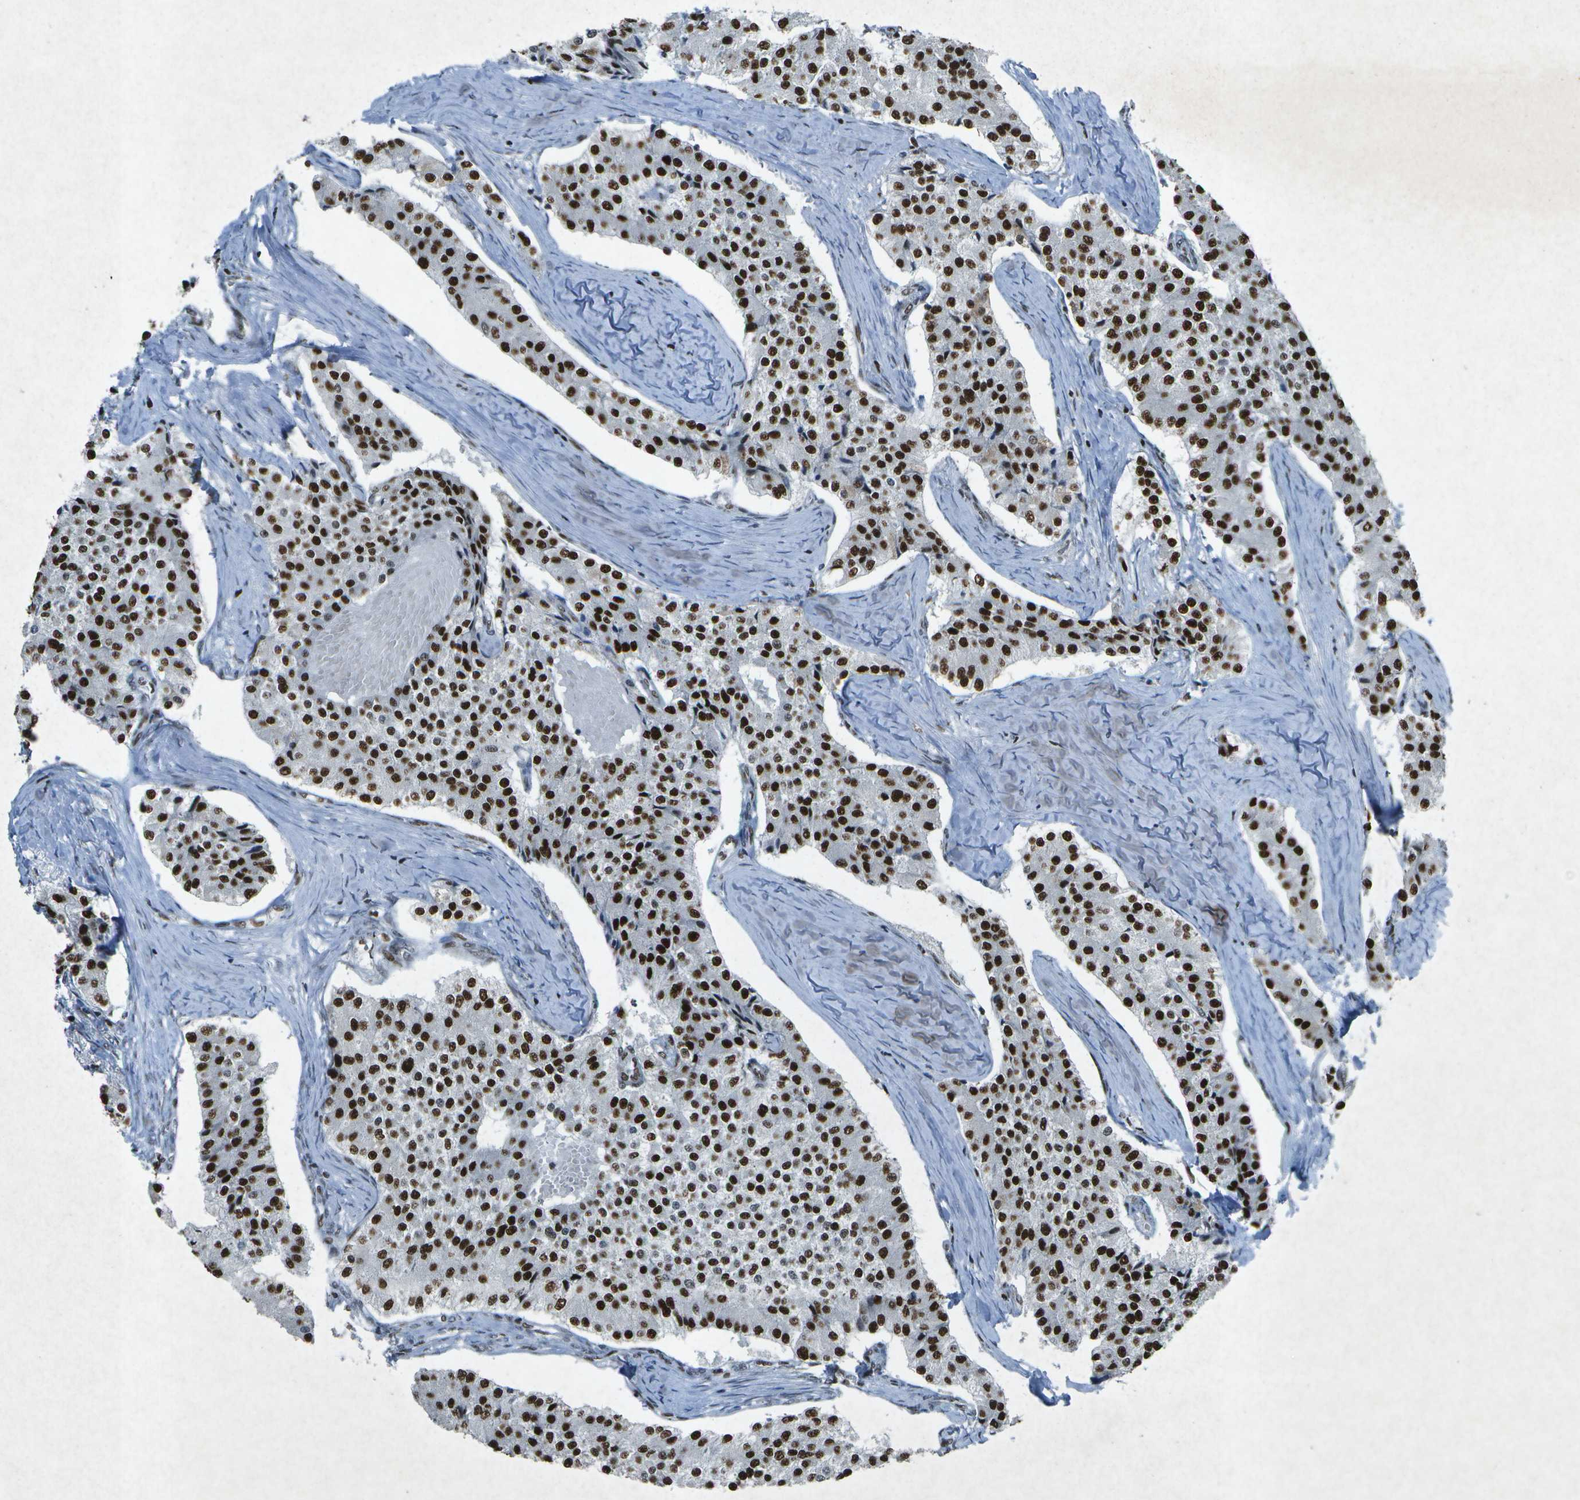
{"staining": {"intensity": "strong", "quantity": ">75%", "location": "nuclear"}, "tissue": "carcinoid", "cell_type": "Tumor cells", "image_type": "cancer", "snomed": [{"axis": "morphology", "description": "Carcinoid, malignant, NOS"}, {"axis": "topography", "description": "Colon"}], "caption": "A photomicrograph of human malignant carcinoid stained for a protein exhibits strong nuclear brown staining in tumor cells. The staining was performed using DAB (3,3'-diaminobenzidine), with brown indicating positive protein expression. Nuclei are stained blue with hematoxylin.", "gene": "MTA2", "patient": {"sex": "female", "age": 52}}